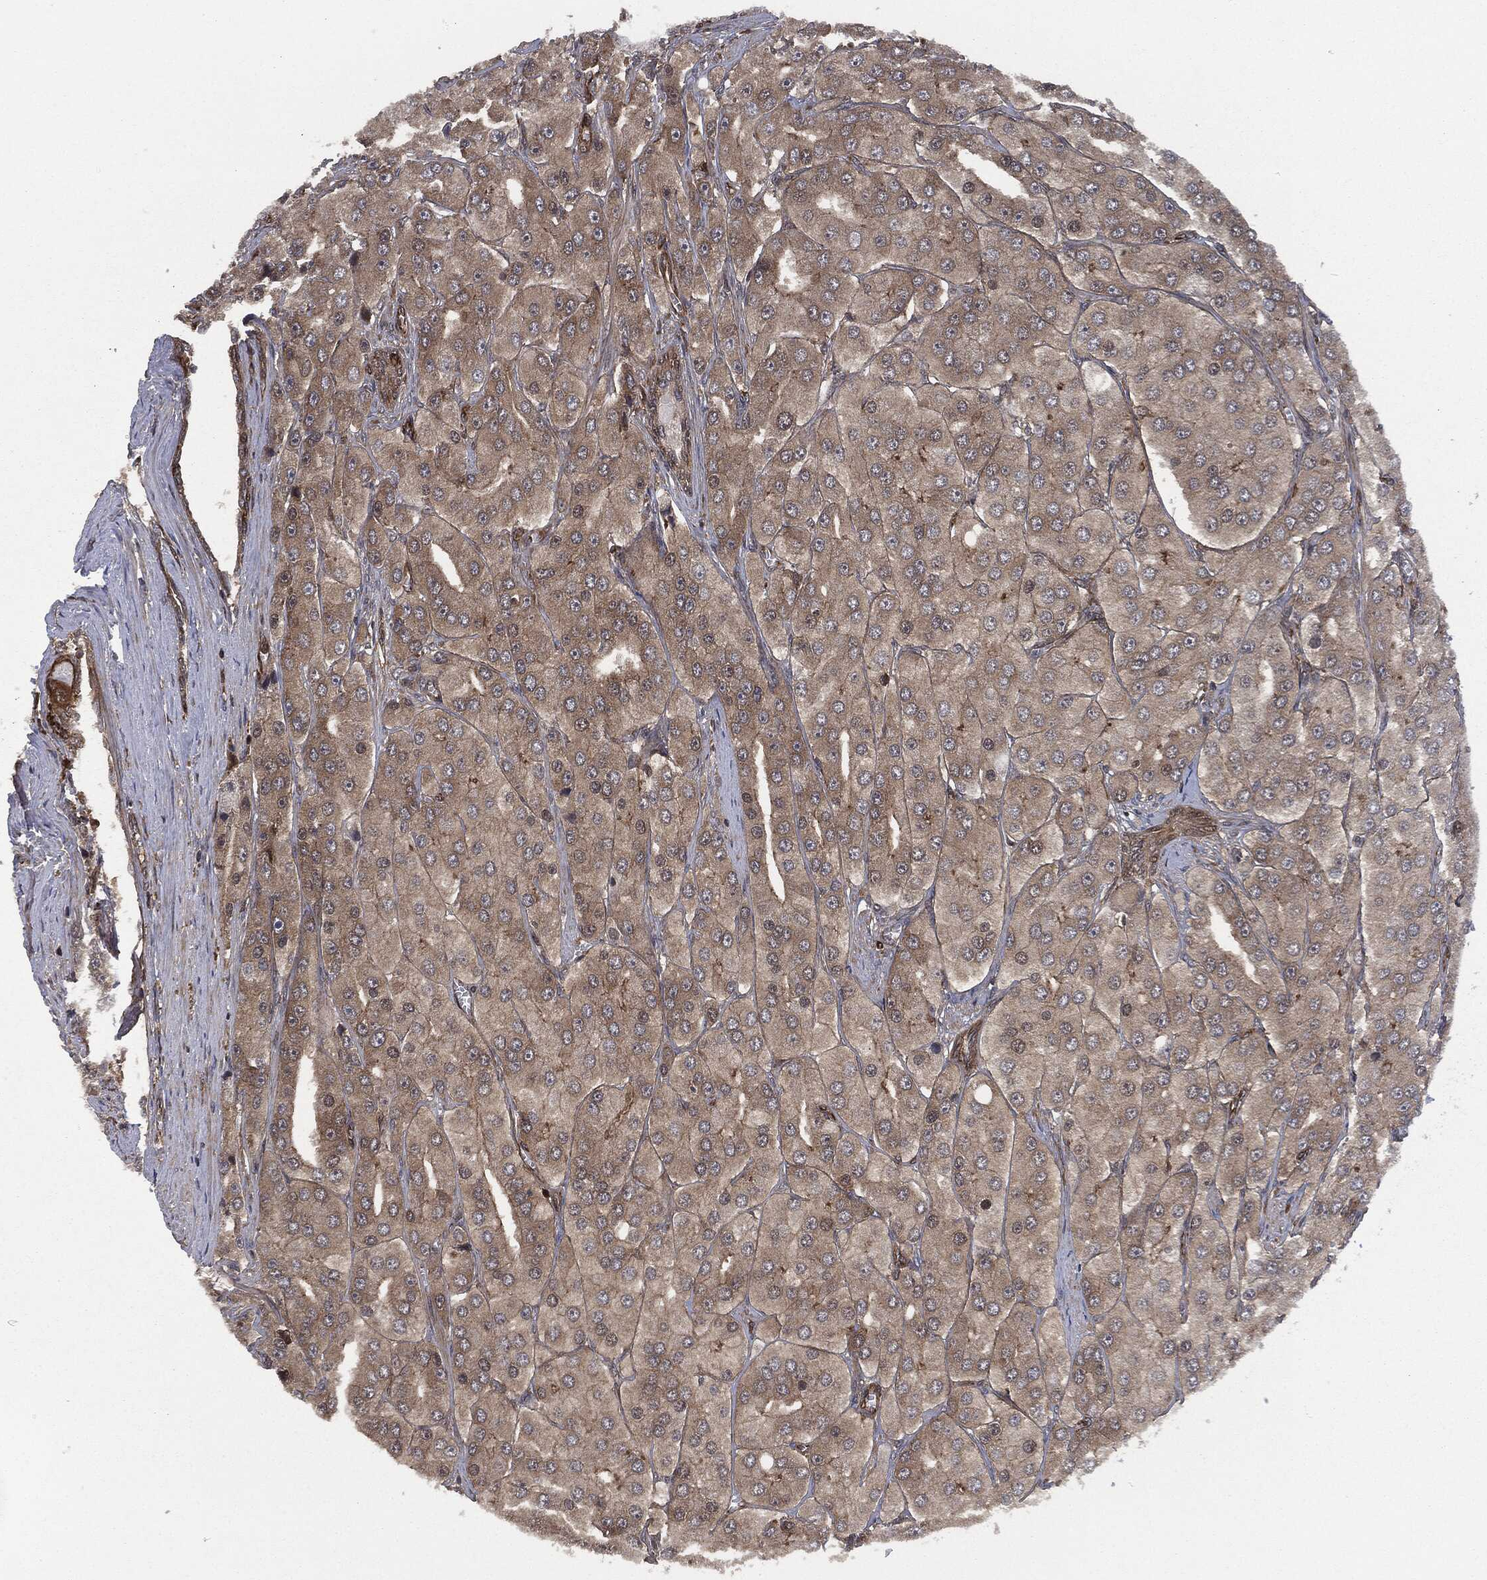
{"staining": {"intensity": "moderate", "quantity": "25%-75%", "location": "cytoplasmic/membranous"}, "tissue": "prostate cancer", "cell_type": "Tumor cells", "image_type": "cancer", "snomed": [{"axis": "morphology", "description": "Adenocarcinoma, Low grade"}, {"axis": "topography", "description": "Prostate"}], "caption": "Protein expression analysis of prostate cancer shows moderate cytoplasmic/membranous staining in about 25%-75% of tumor cells. (Brightfield microscopy of DAB IHC at high magnification).", "gene": "RAP1GDS1", "patient": {"sex": "male", "age": 69}}